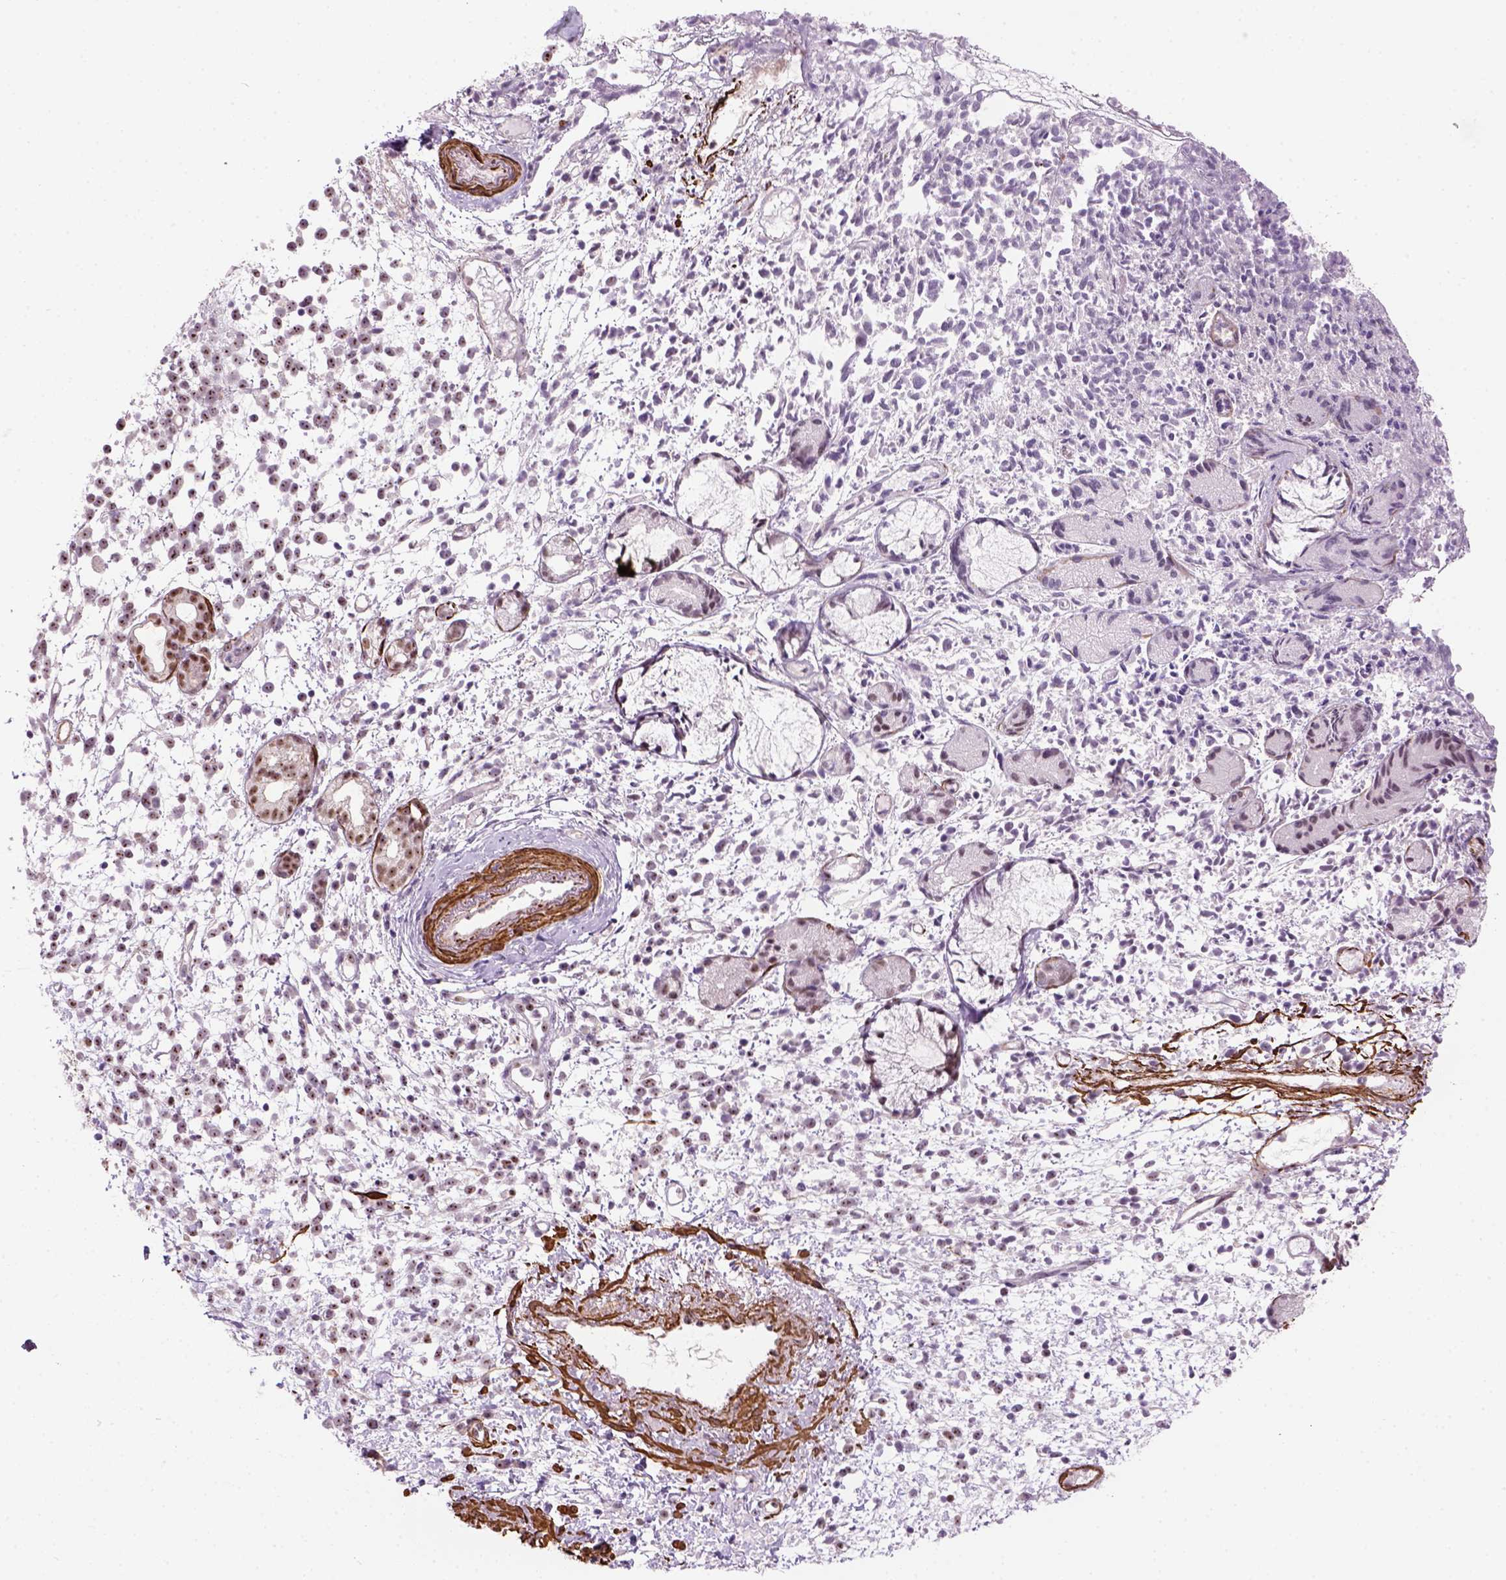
{"staining": {"intensity": "moderate", "quantity": ">75%", "location": "nuclear"}, "tissue": "melanoma", "cell_type": "Tumor cells", "image_type": "cancer", "snomed": [{"axis": "morphology", "description": "Malignant melanoma, NOS"}, {"axis": "topography", "description": "Skin"}], "caption": "Moderate nuclear expression for a protein is present in about >75% of tumor cells of malignant melanoma using immunohistochemistry (IHC).", "gene": "RRS1", "patient": {"sex": "female", "age": 70}}